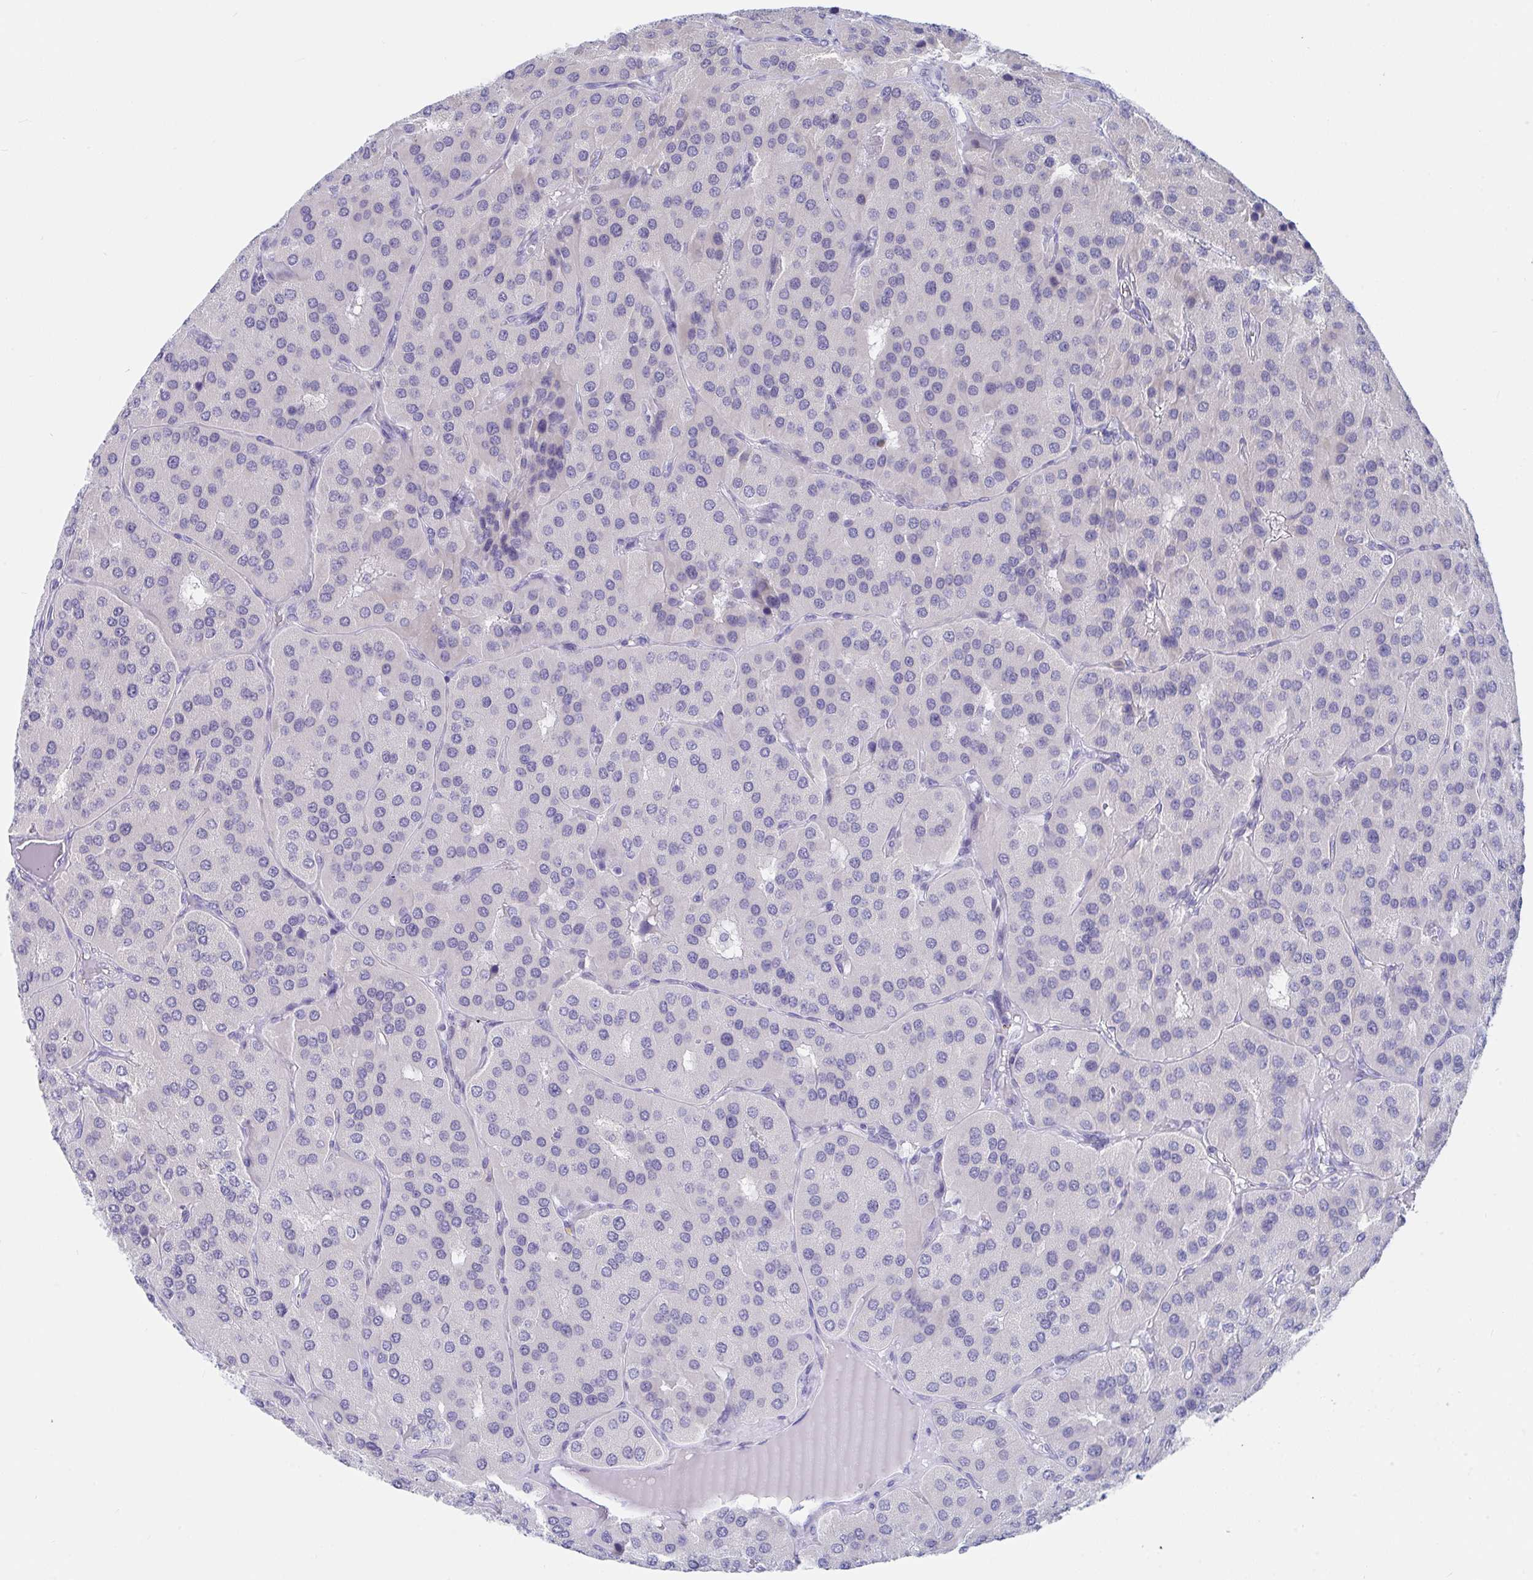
{"staining": {"intensity": "negative", "quantity": "none", "location": "none"}, "tissue": "parathyroid gland", "cell_type": "Glandular cells", "image_type": "normal", "snomed": [{"axis": "morphology", "description": "Normal tissue, NOS"}, {"axis": "morphology", "description": "Adenoma, NOS"}, {"axis": "topography", "description": "Parathyroid gland"}], "caption": "Immunohistochemistry (IHC) histopathology image of benign parathyroid gland: parathyroid gland stained with DAB demonstrates no significant protein positivity in glandular cells.", "gene": "DAOA", "patient": {"sex": "female", "age": 86}}